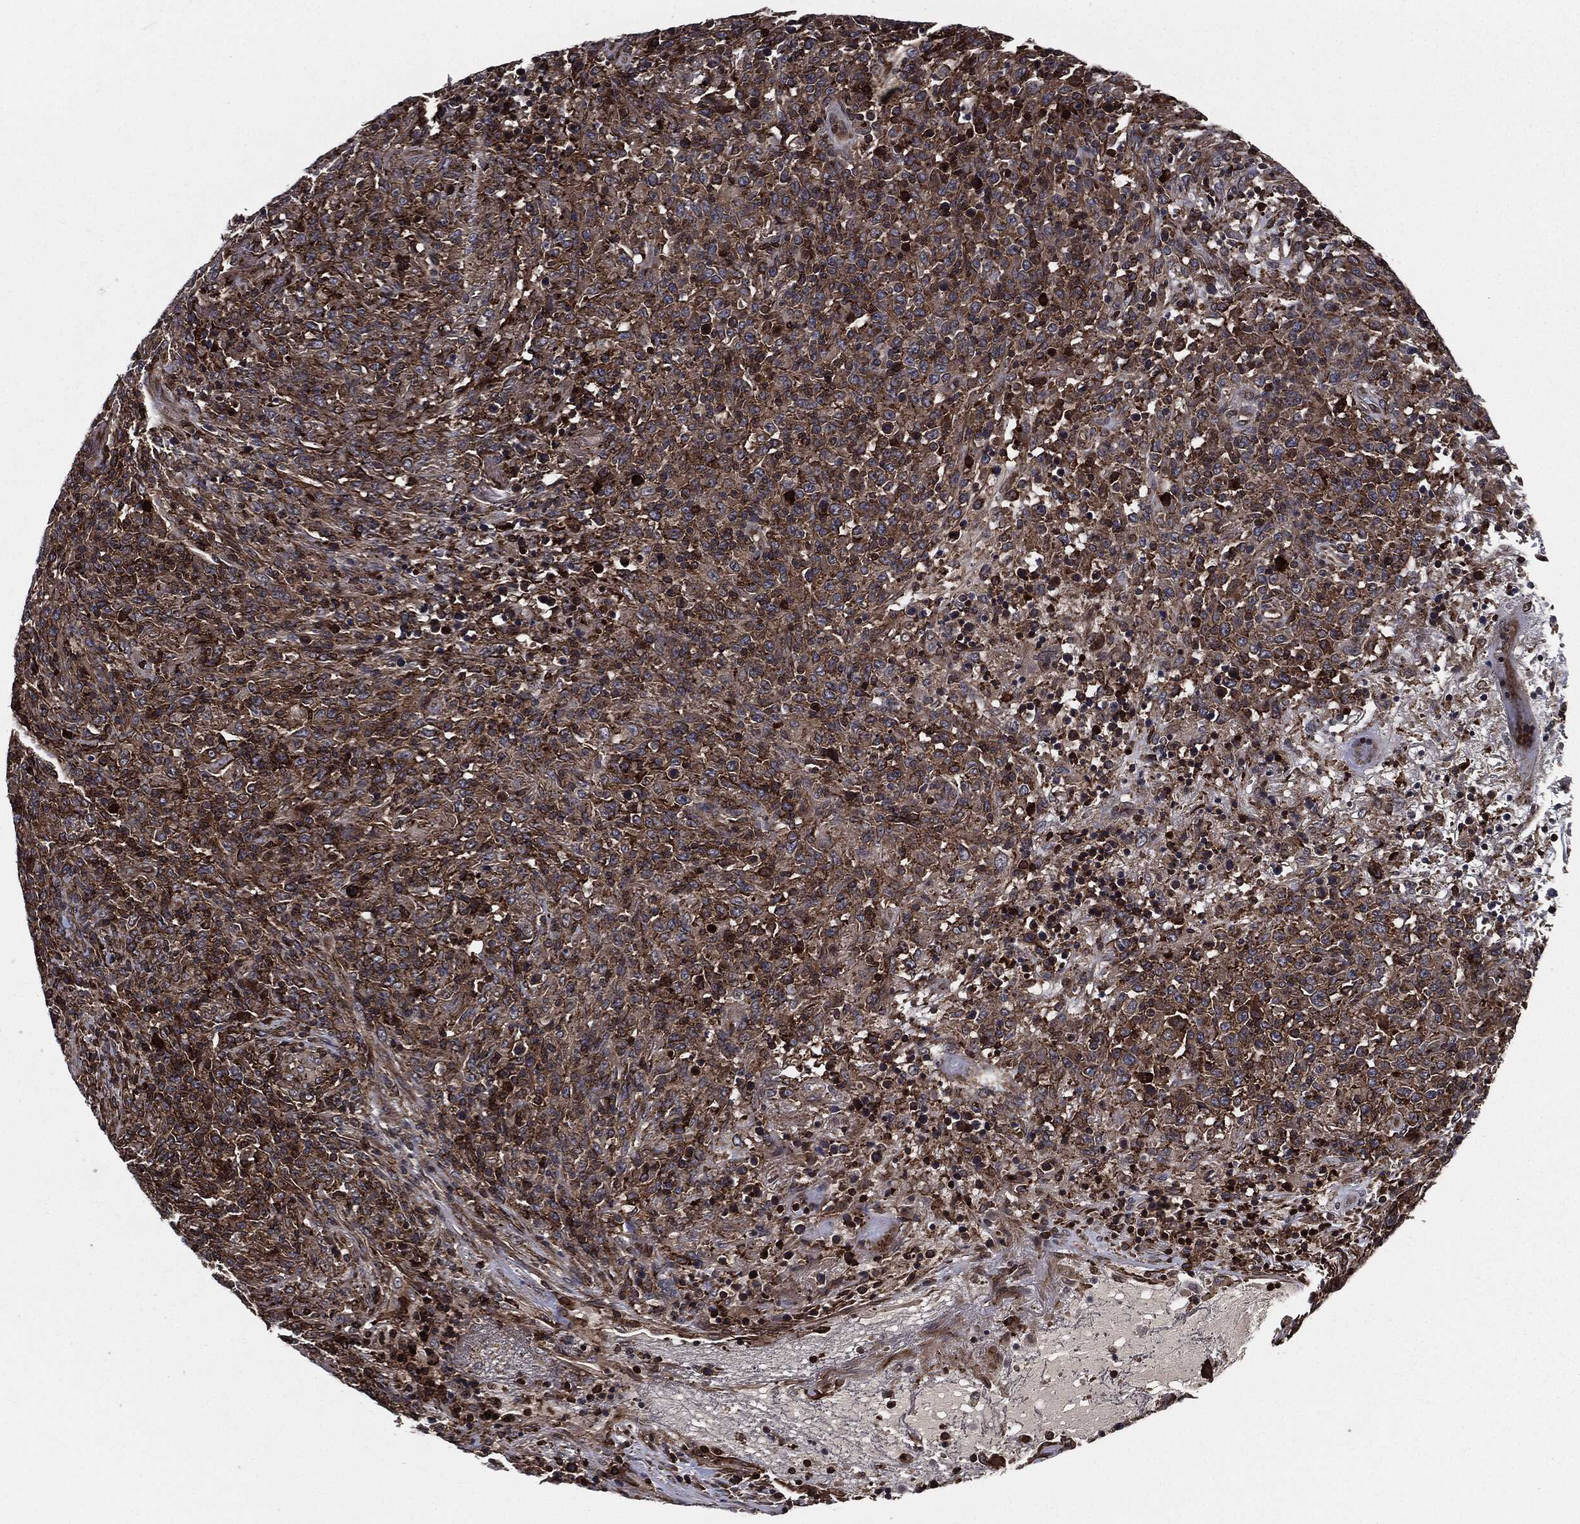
{"staining": {"intensity": "strong", "quantity": ">75%", "location": "cytoplasmic/membranous"}, "tissue": "lymphoma", "cell_type": "Tumor cells", "image_type": "cancer", "snomed": [{"axis": "morphology", "description": "Malignant lymphoma, non-Hodgkin's type, High grade"}, {"axis": "topography", "description": "Lung"}], "caption": "Protein analysis of high-grade malignant lymphoma, non-Hodgkin's type tissue shows strong cytoplasmic/membranous staining in approximately >75% of tumor cells.", "gene": "UBR1", "patient": {"sex": "male", "age": 79}}